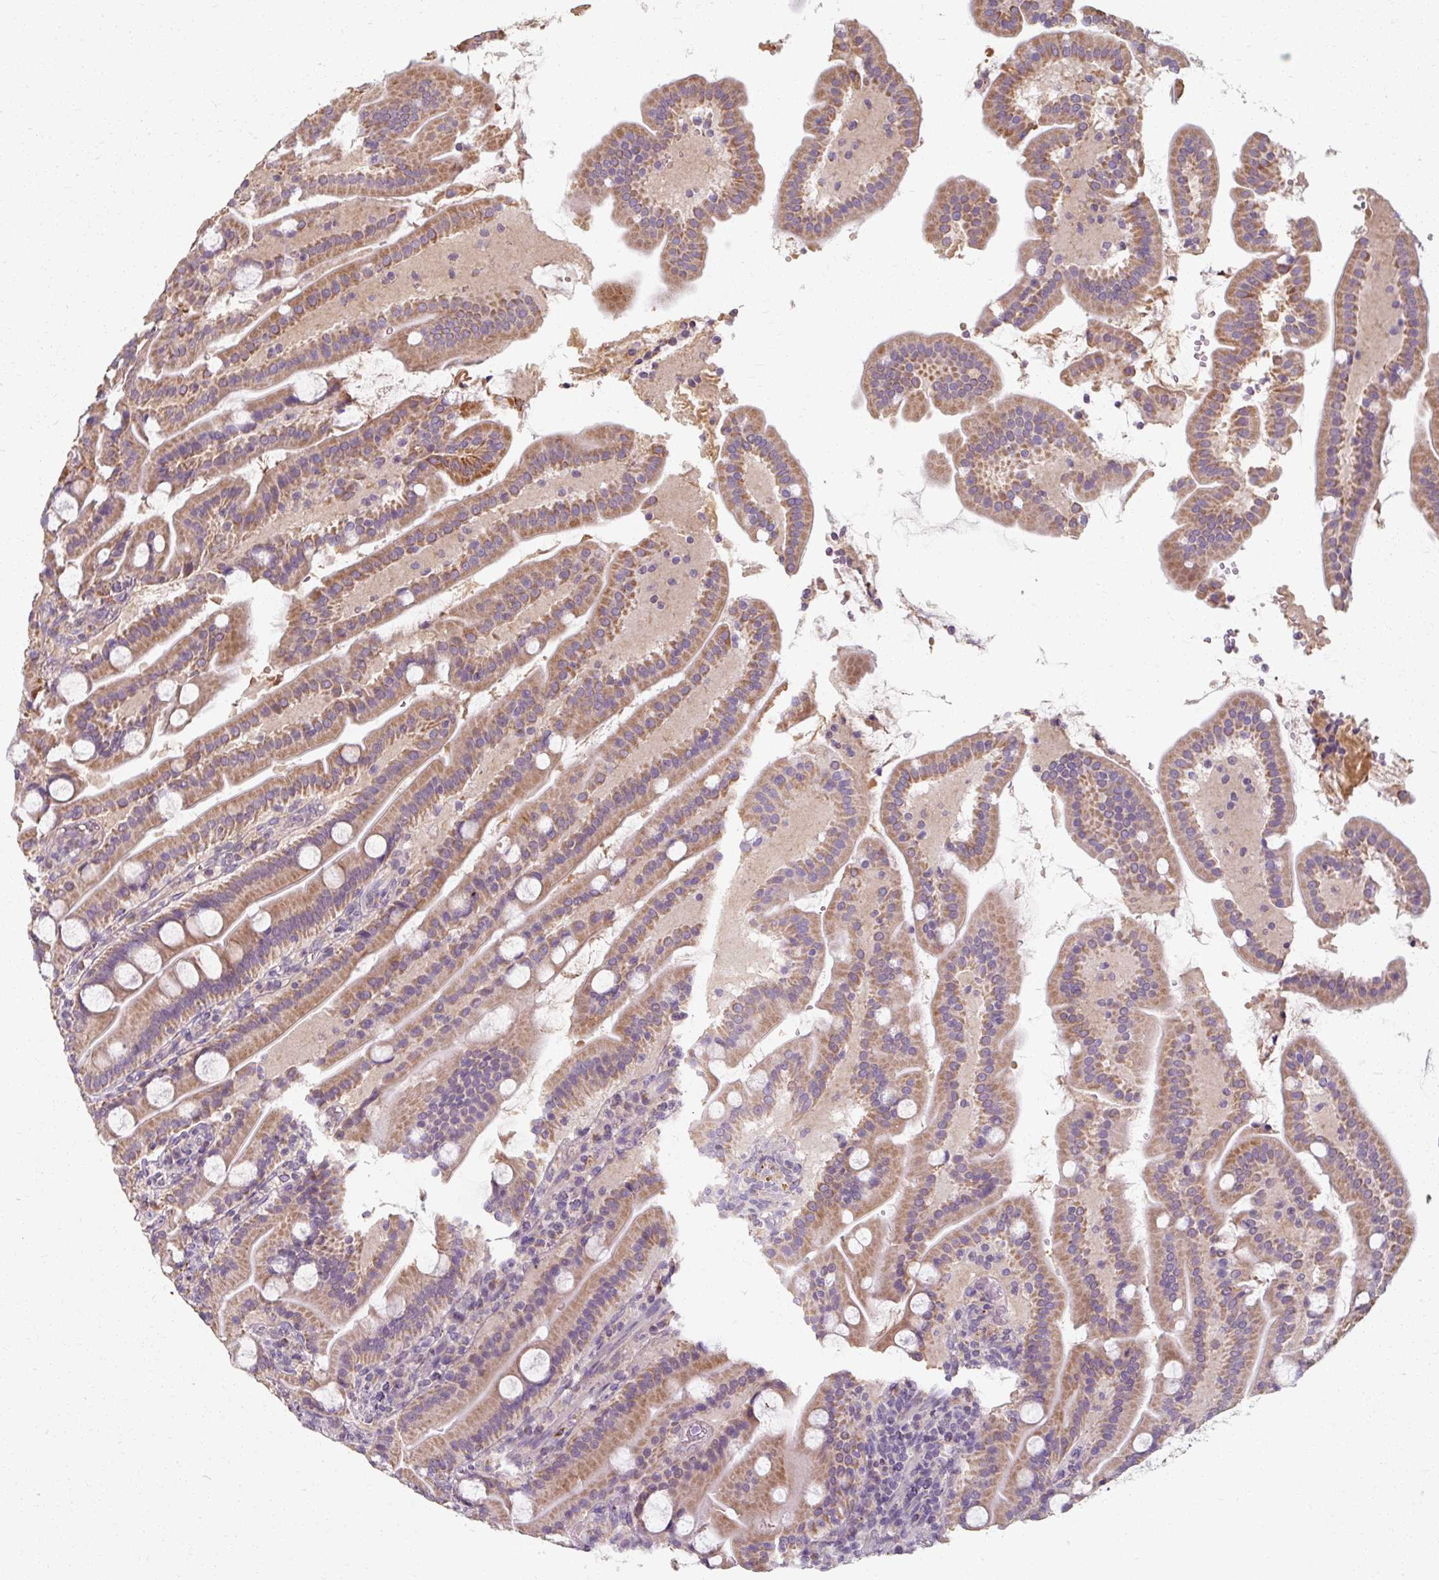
{"staining": {"intensity": "moderate", "quantity": ">75%", "location": "cytoplasmic/membranous"}, "tissue": "duodenum", "cell_type": "Glandular cells", "image_type": "normal", "snomed": [{"axis": "morphology", "description": "Normal tissue, NOS"}, {"axis": "topography", "description": "Duodenum"}], "caption": "The histopathology image displays staining of benign duodenum, revealing moderate cytoplasmic/membranous protein staining (brown color) within glandular cells. Ihc stains the protein of interest in brown and the nuclei are stained blue.", "gene": "TSEN54", "patient": {"sex": "male", "age": 55}}